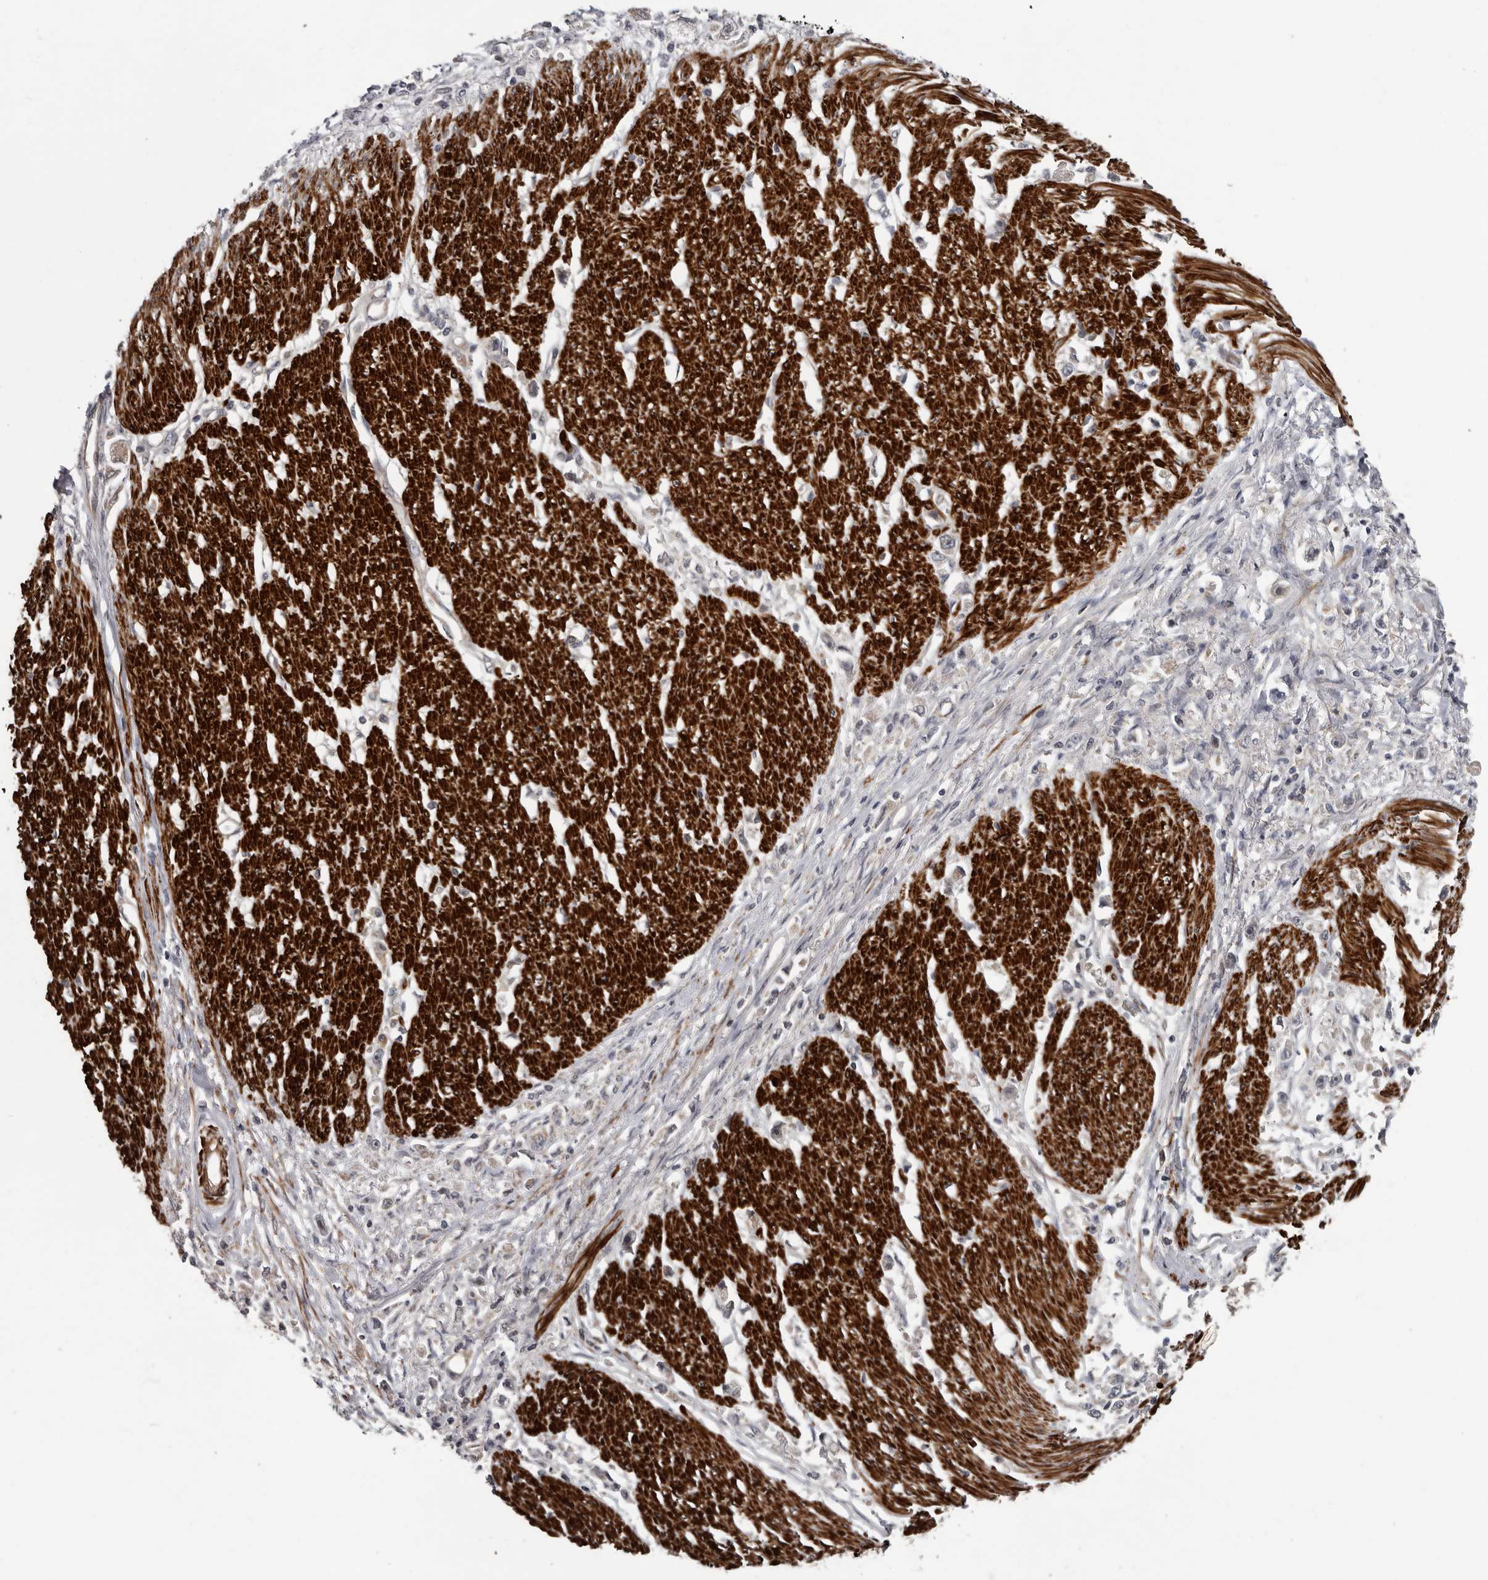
{"staining": {"intensity": "weak", "quantity": "<25%", "location": "cytoplasmic/membranous"}, "tissue": "stomach cancer", "cell_type": "Tumor cells", "image_type": "cancer", "snomed": [{"axis": "morphology", "description": "Adenocarcinoma, NOS"}, {"axis": "topography", "description": "Stomach"}], "caption": "This is an immunohistochemistry image of human adenocarcinoma (stomach). There is no expression in tumor cells.", "gene": "FGFR4", "patient": {"sex": "female", "age": 59}}